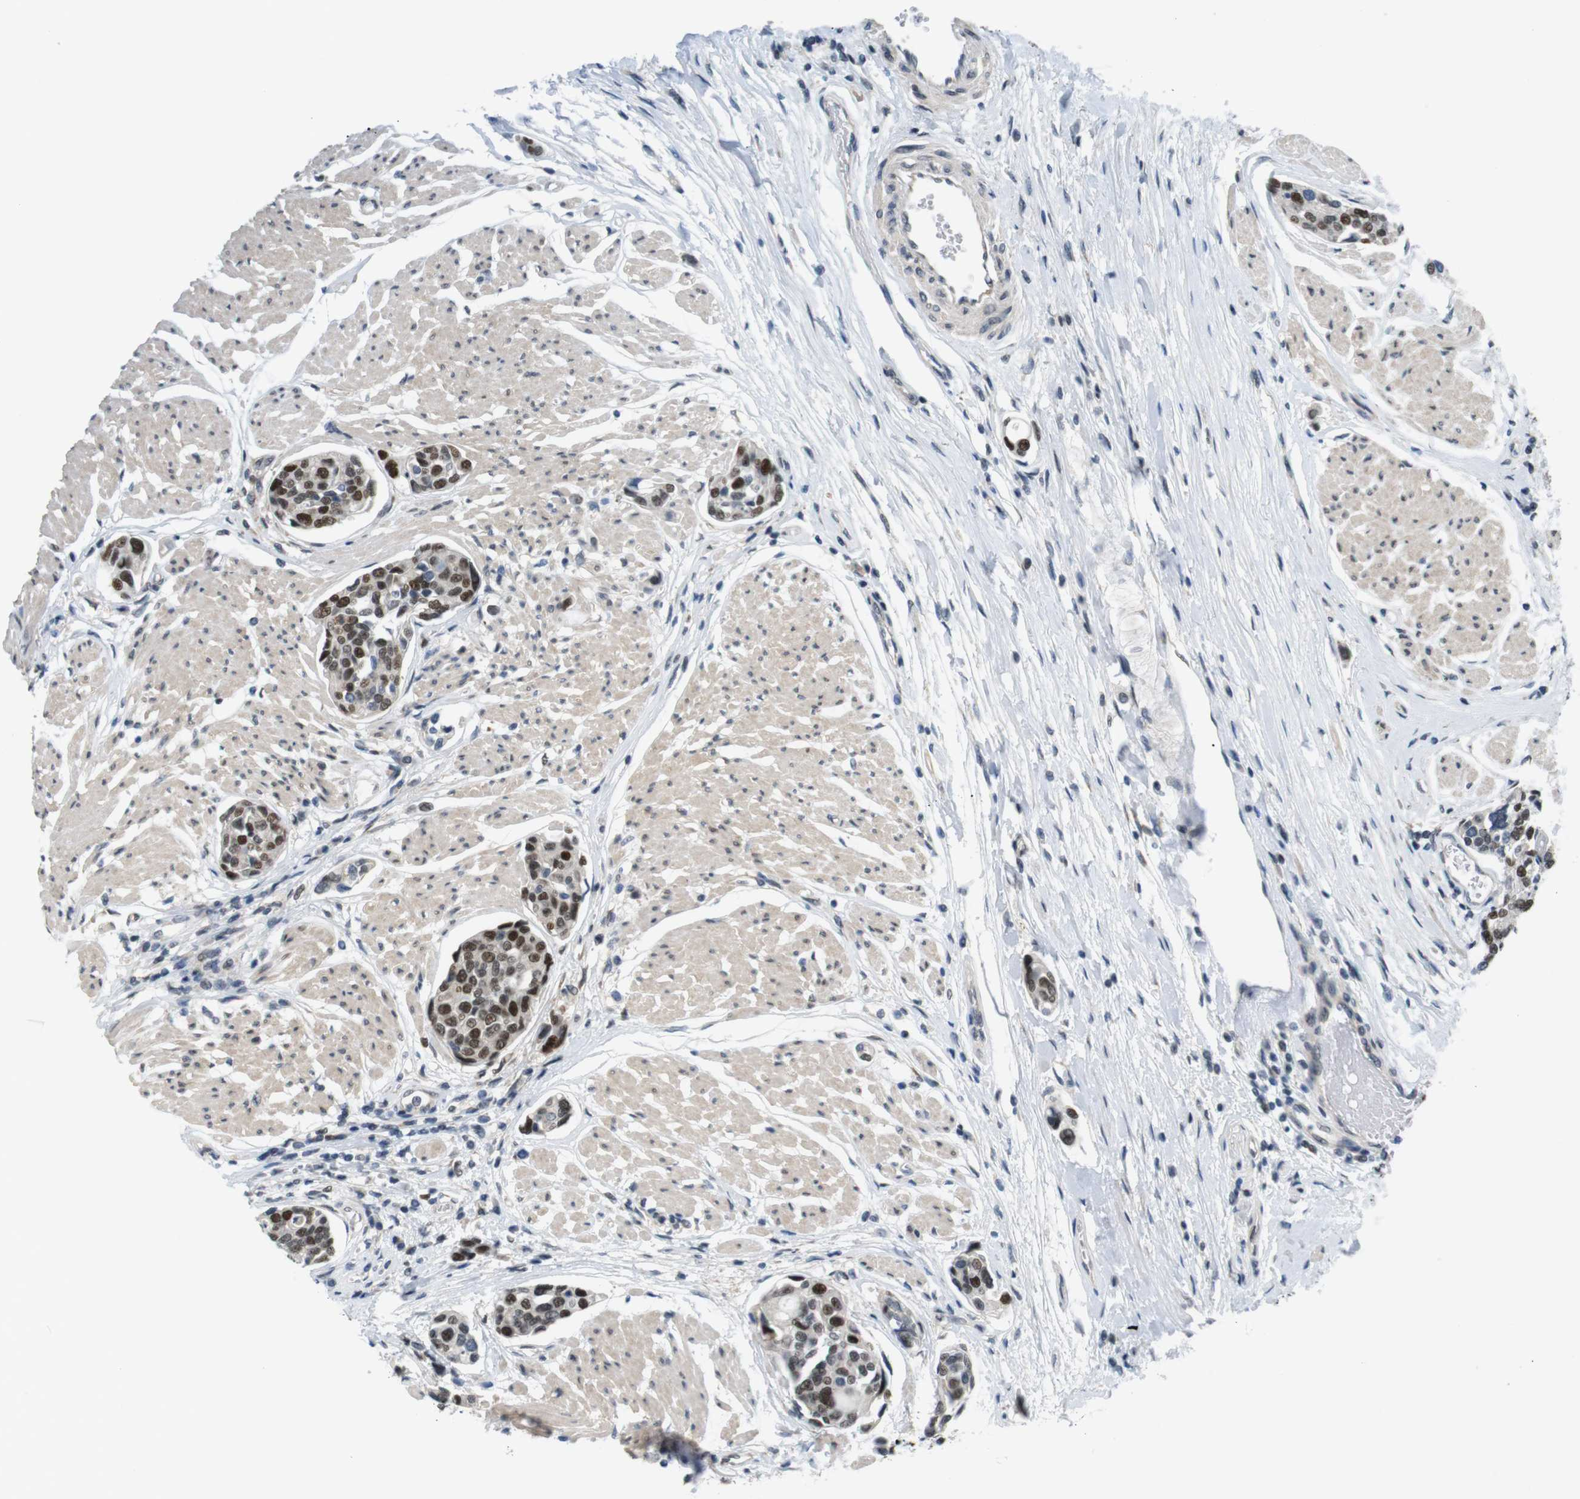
{"staining": {"intensity": "strong", "quantity": ">75%", "location": "nuclear"}, "tissue": "urothelial cancer", "cell_type": "Tumor cells", "image_type": "cancer", "snomed": [{"axis": "morphology", "description": "Urothelial carcinoma, High grade"}, {"axis": "topography", "description": "Urinary bladder"}], "caption": "A brown stain labels strong nuclear staining of a protein in human urothelial cancer tumor cells.", "gene": "SMCO2", "patient": {"sex": "male", "age": 78}}